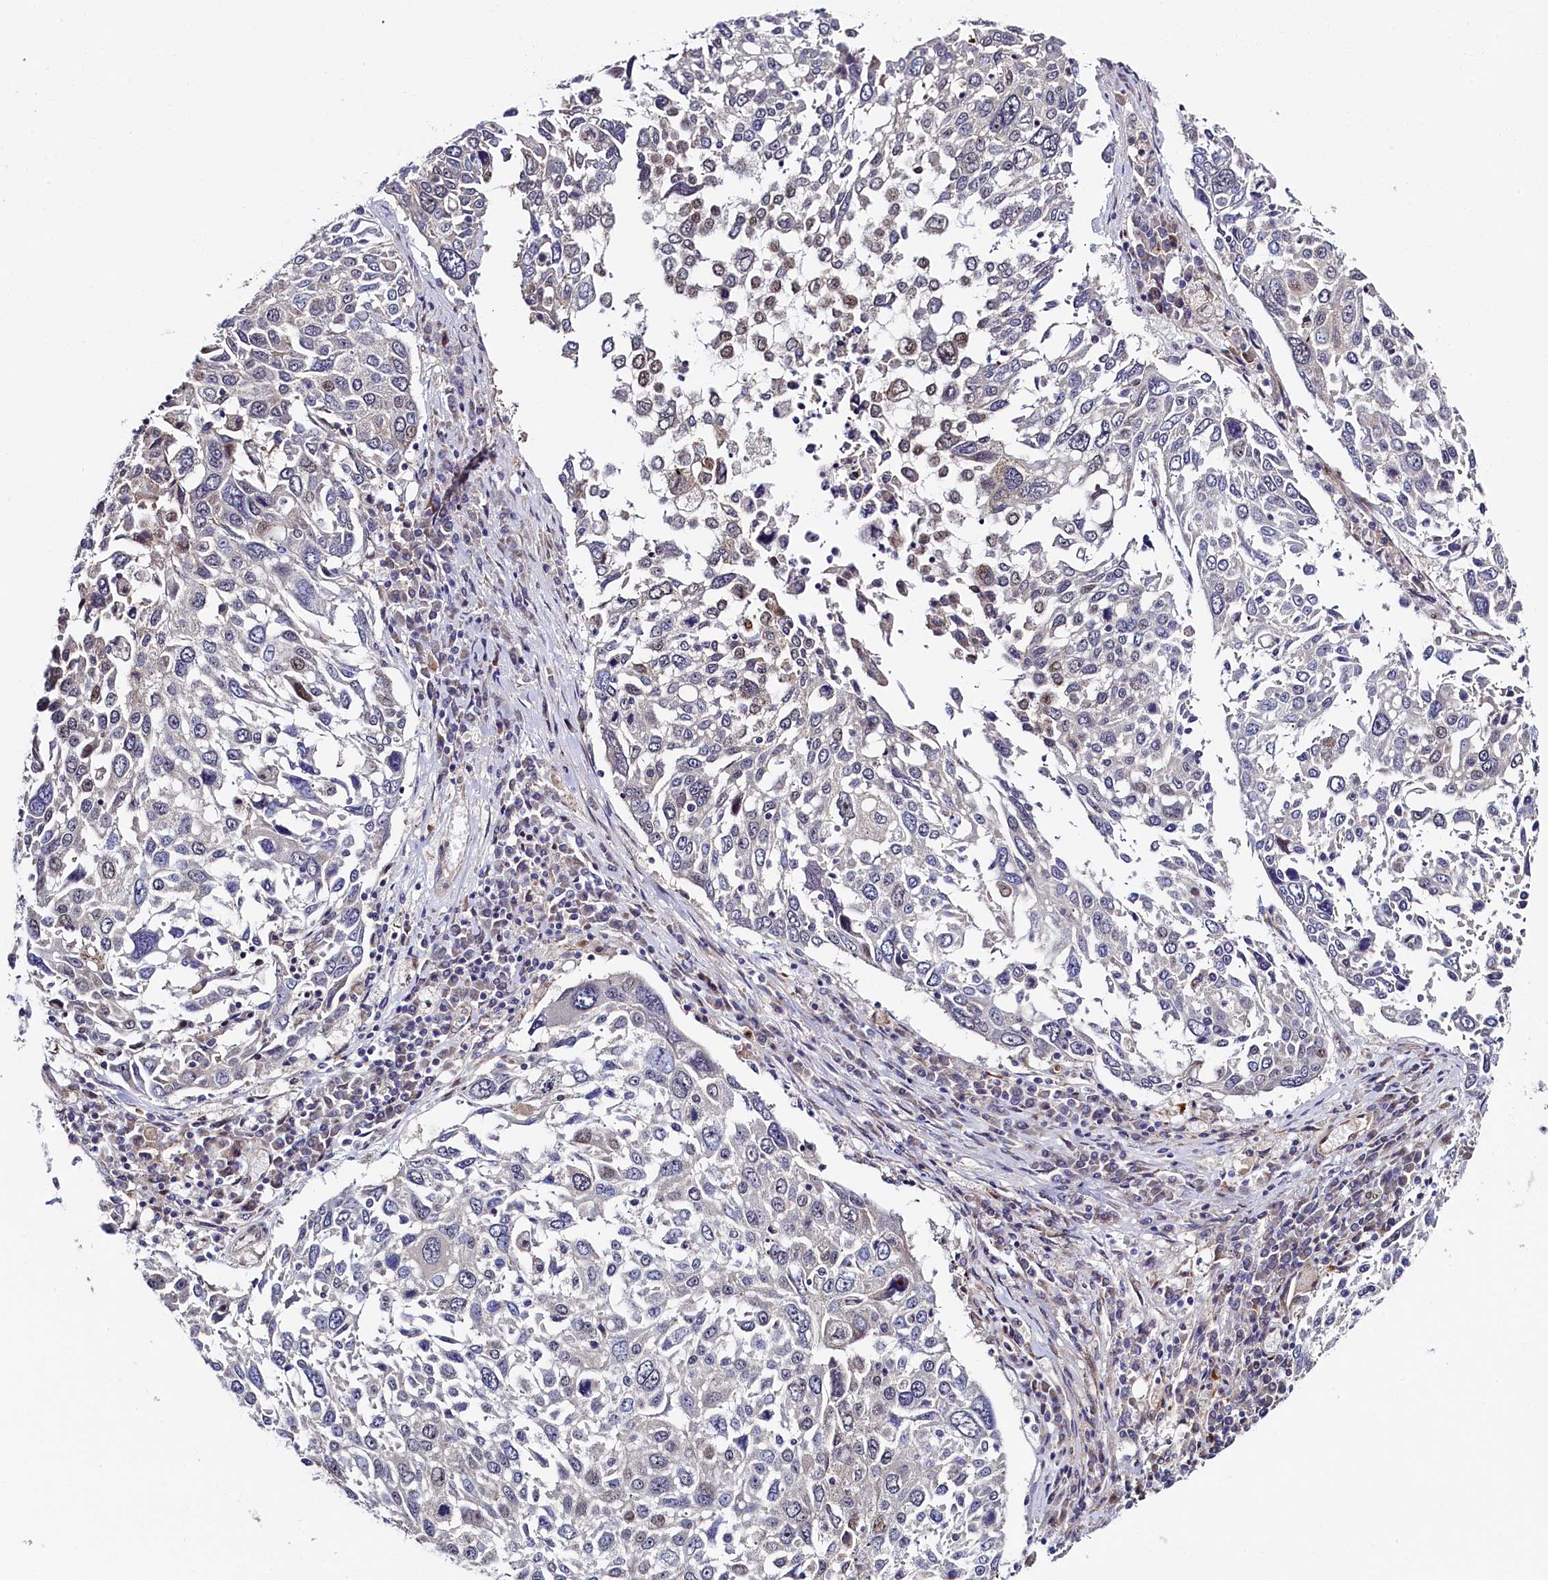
{"staining": {"intensity": "negative", "quantity": "none", "location": "none"}, "tissue": "lung cancer", "cell_type": "Tumor cells", "image_type": "cancer", "snomed": [{"axis": "morphology", "description": "Squamous cell carcinoma, NOS"}, {"axis": "topography", "description": "Lung"}], "caption": "Human lung cancer stained for a protein using immunohistochemistry (IHC) exhibits no staining in tumor cells.", "gene": "PIK3C3", "patient": {"sex": "male", "age": 65}}